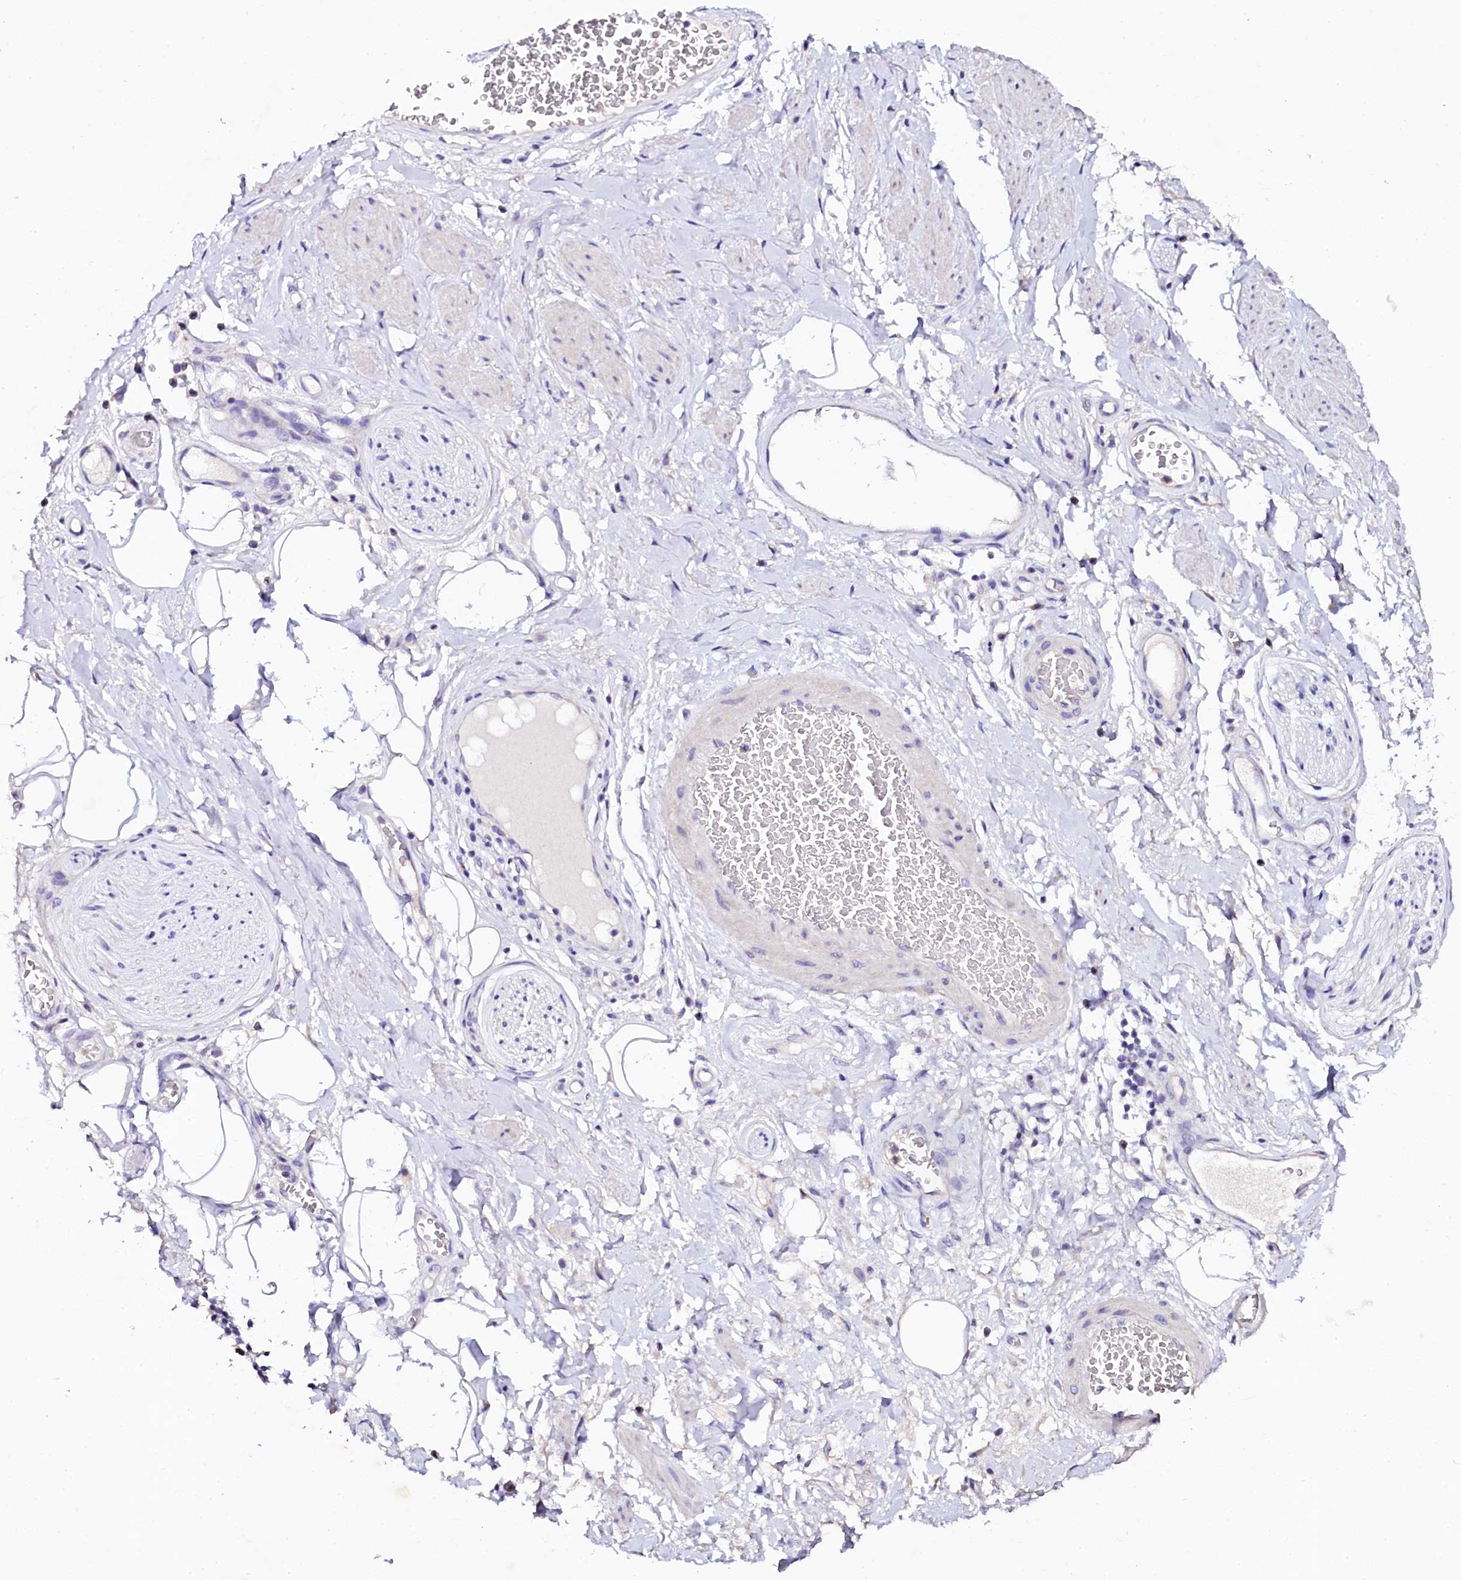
{"staining": {"intensity": "negative", "quantity": "none", "location": "none"}, "tissue": "adipose tissue", "cell_type": "Adipocytes", "image_type": "normal", "snomed": [{"axis": "morphology", "description": "Normal tissue, NOS"}, {"axis": "morphology", "description": "Adenocarcinoma, NOS"}, {"axis": "topography", "description": "Rectum"}, {"axis": "topography", "description": "Vagina"}, {"axis": "topography", "description": "Peripheral nerve tissue"}], "caption": "The histopathology image exhibits no significant expression in adipocytes of adipose tissue. (DAB IHC with hematoxylin counter stain).", "gene": "NAA16", "patient": {"sex": "female", "age": 71}}